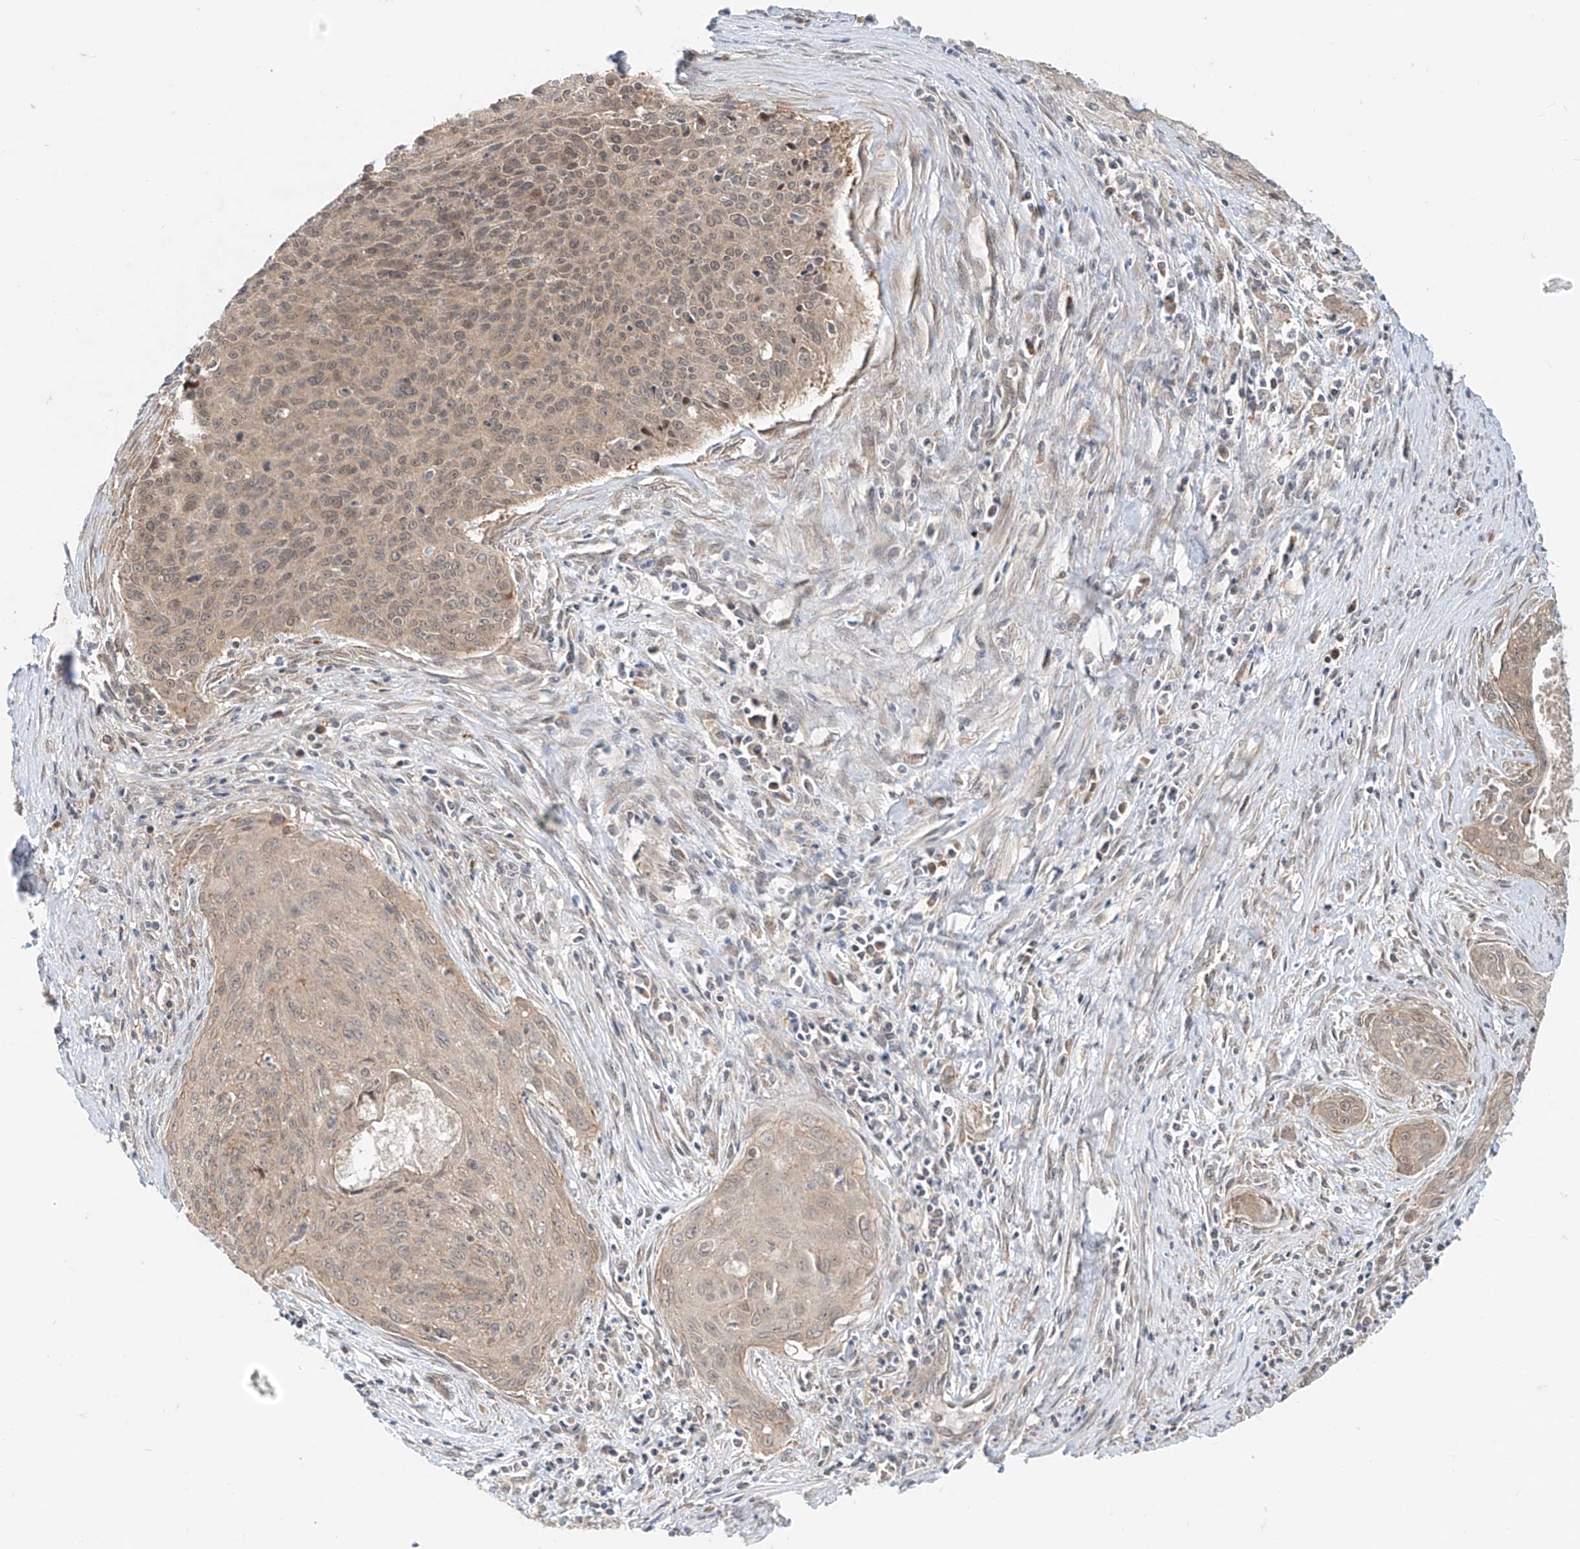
{"staining": {"intensity": "weak", "quantity": "25%-75%", "location": "cytoplasmic/membranous"}, "tissue": "cervical cancer", "cell_type": "Tumor cells", "image_type": "cancer", "snomed": [{"axis": "morphology", "description": "Squamous cell carcinoma, NOS"}, {"axis": "topography", "description": "Cervix"}], "caption": "Human squamous cell carcinoma (cervical) stained with a protein marker displays weak staining in tumor cells.", "gene": "MTUS2", "patient": {"sex": "female", "age": 55}}